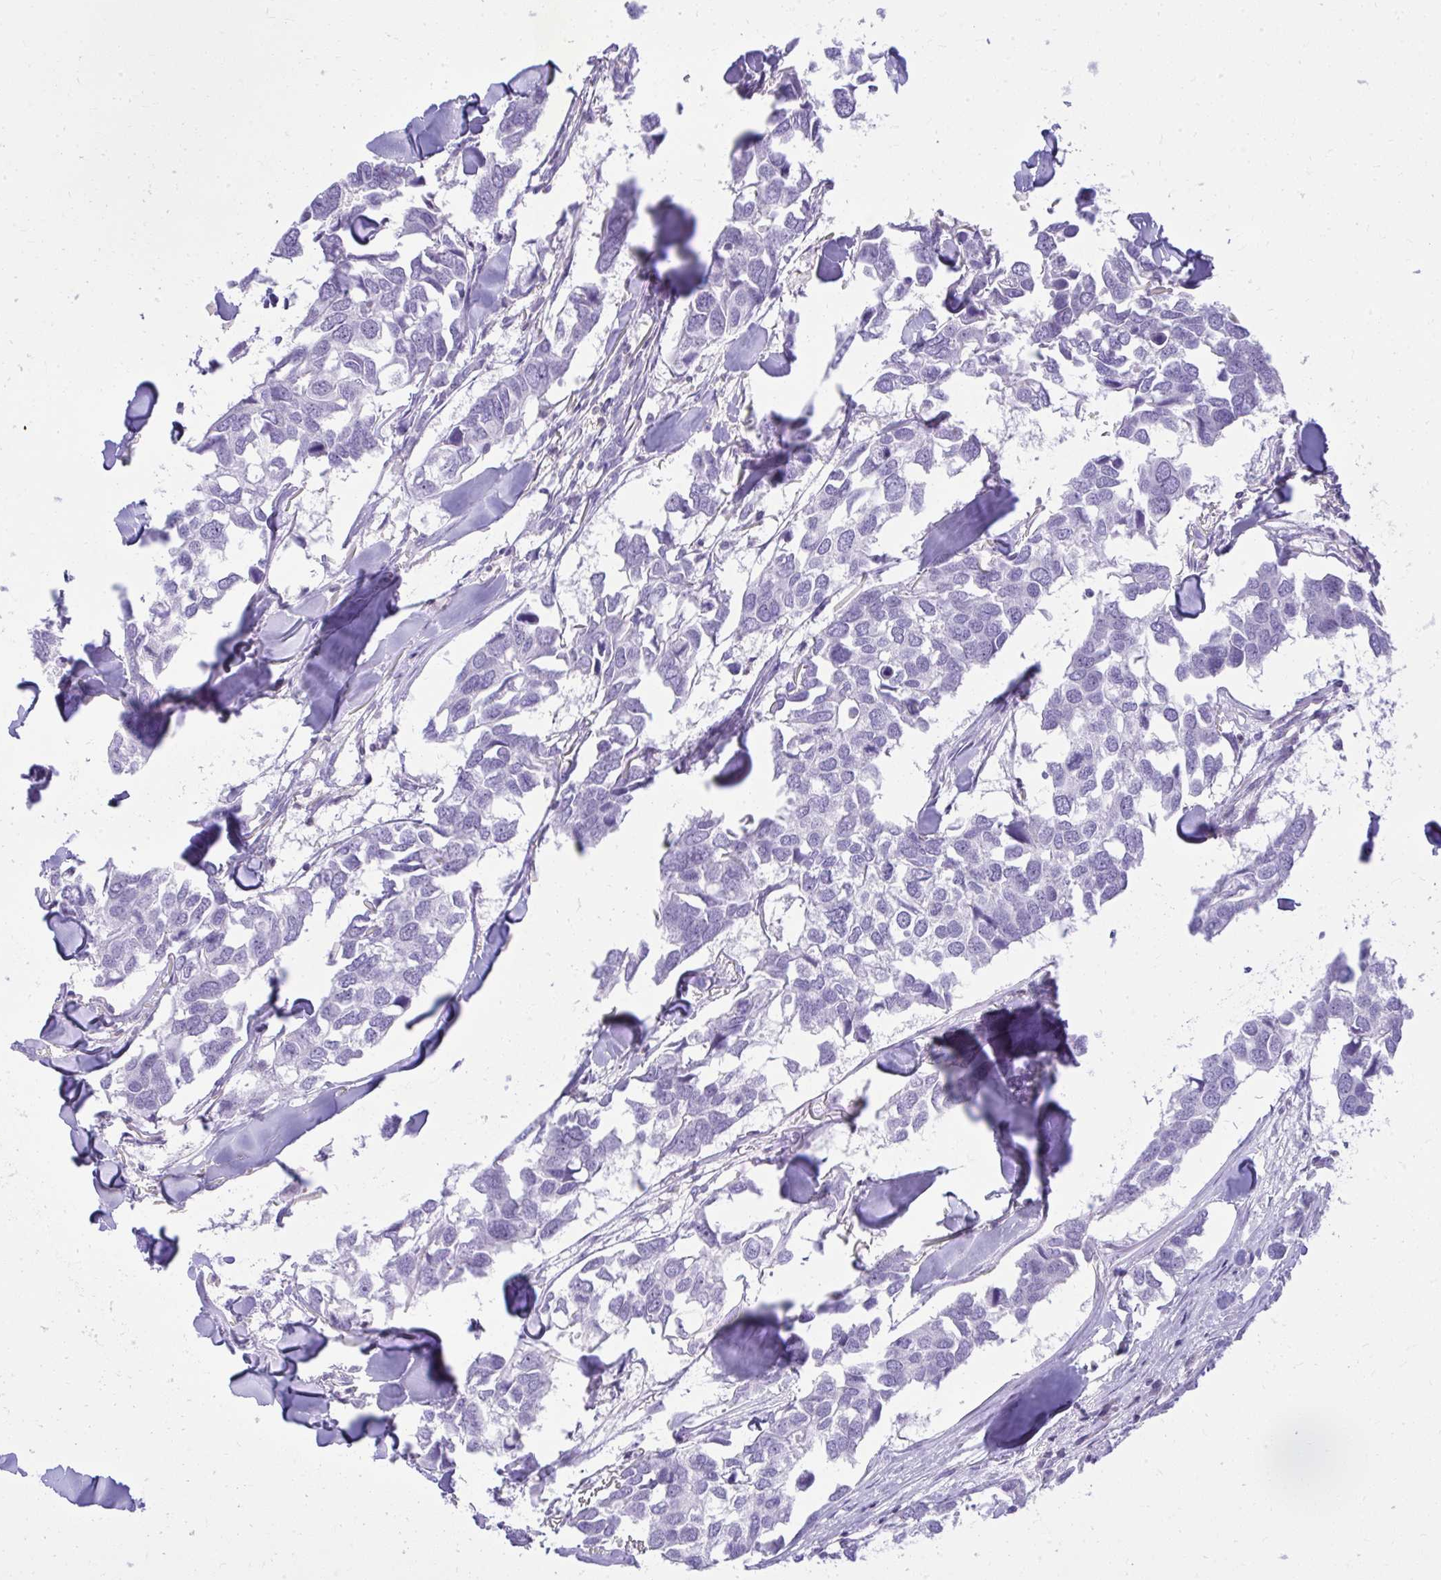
{"staining": {"intensity": "negative", "quantity": "none", "location": "none"}, "tissue": "breast cancer", "cell_type": "Tumor cells", "image_type": "cancer", "snomed": [{"axis": "morphology", "description": "Duct carcinoma"}, {"axis": "topography", "description": "Breast"}], "caption": "Immunohistochemistry image of neoplastic tissue: breast cancer stained with DAB displays no significant protein positivity in tumor cells.", "gene": "GPRIN3", "patient": {"sex": "female", "age": 83}}